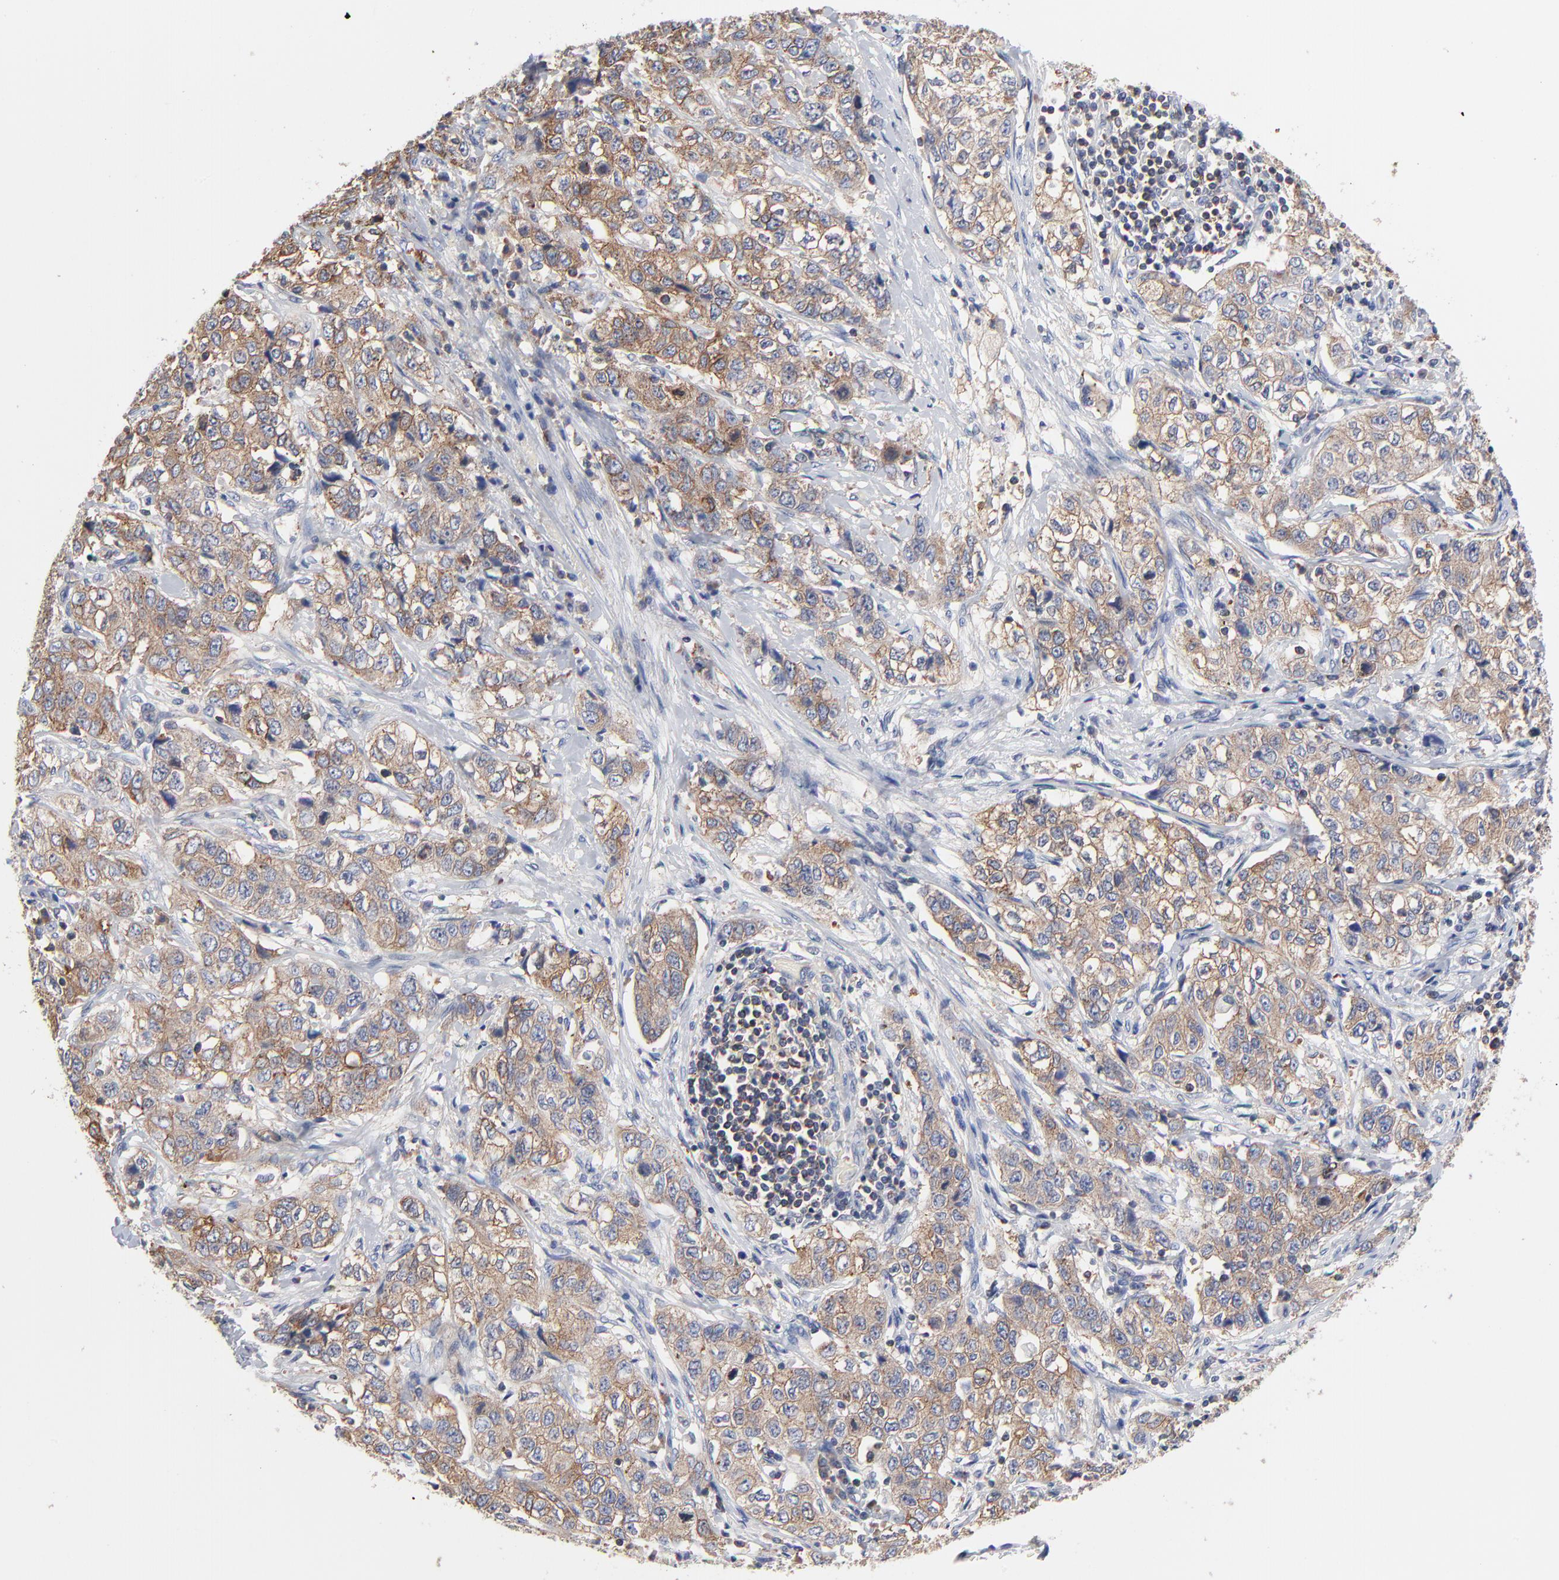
{"staining": {"intensity": "moderate", "quantity": ">75%", "location": "cytoplasmic/membranous"}, "tissue": "stomach cancer", "cell_type": "Tumor cells", "image_type": "cancer", "snomed": [{"axis": "morphology", "description": "Adenocarcinoma, NOS"}, {"axis": "topography", "description": "Stomach"}], "caption": "This is a histology image of immunohistochemistry (IHC) staining of adenocarcinoma (stomach), which shows moderate staining in the cytoplasmic/membranous of tumor cells.", "gene": "CD2AP", "patient": {"sex": "male", "age": 48}}